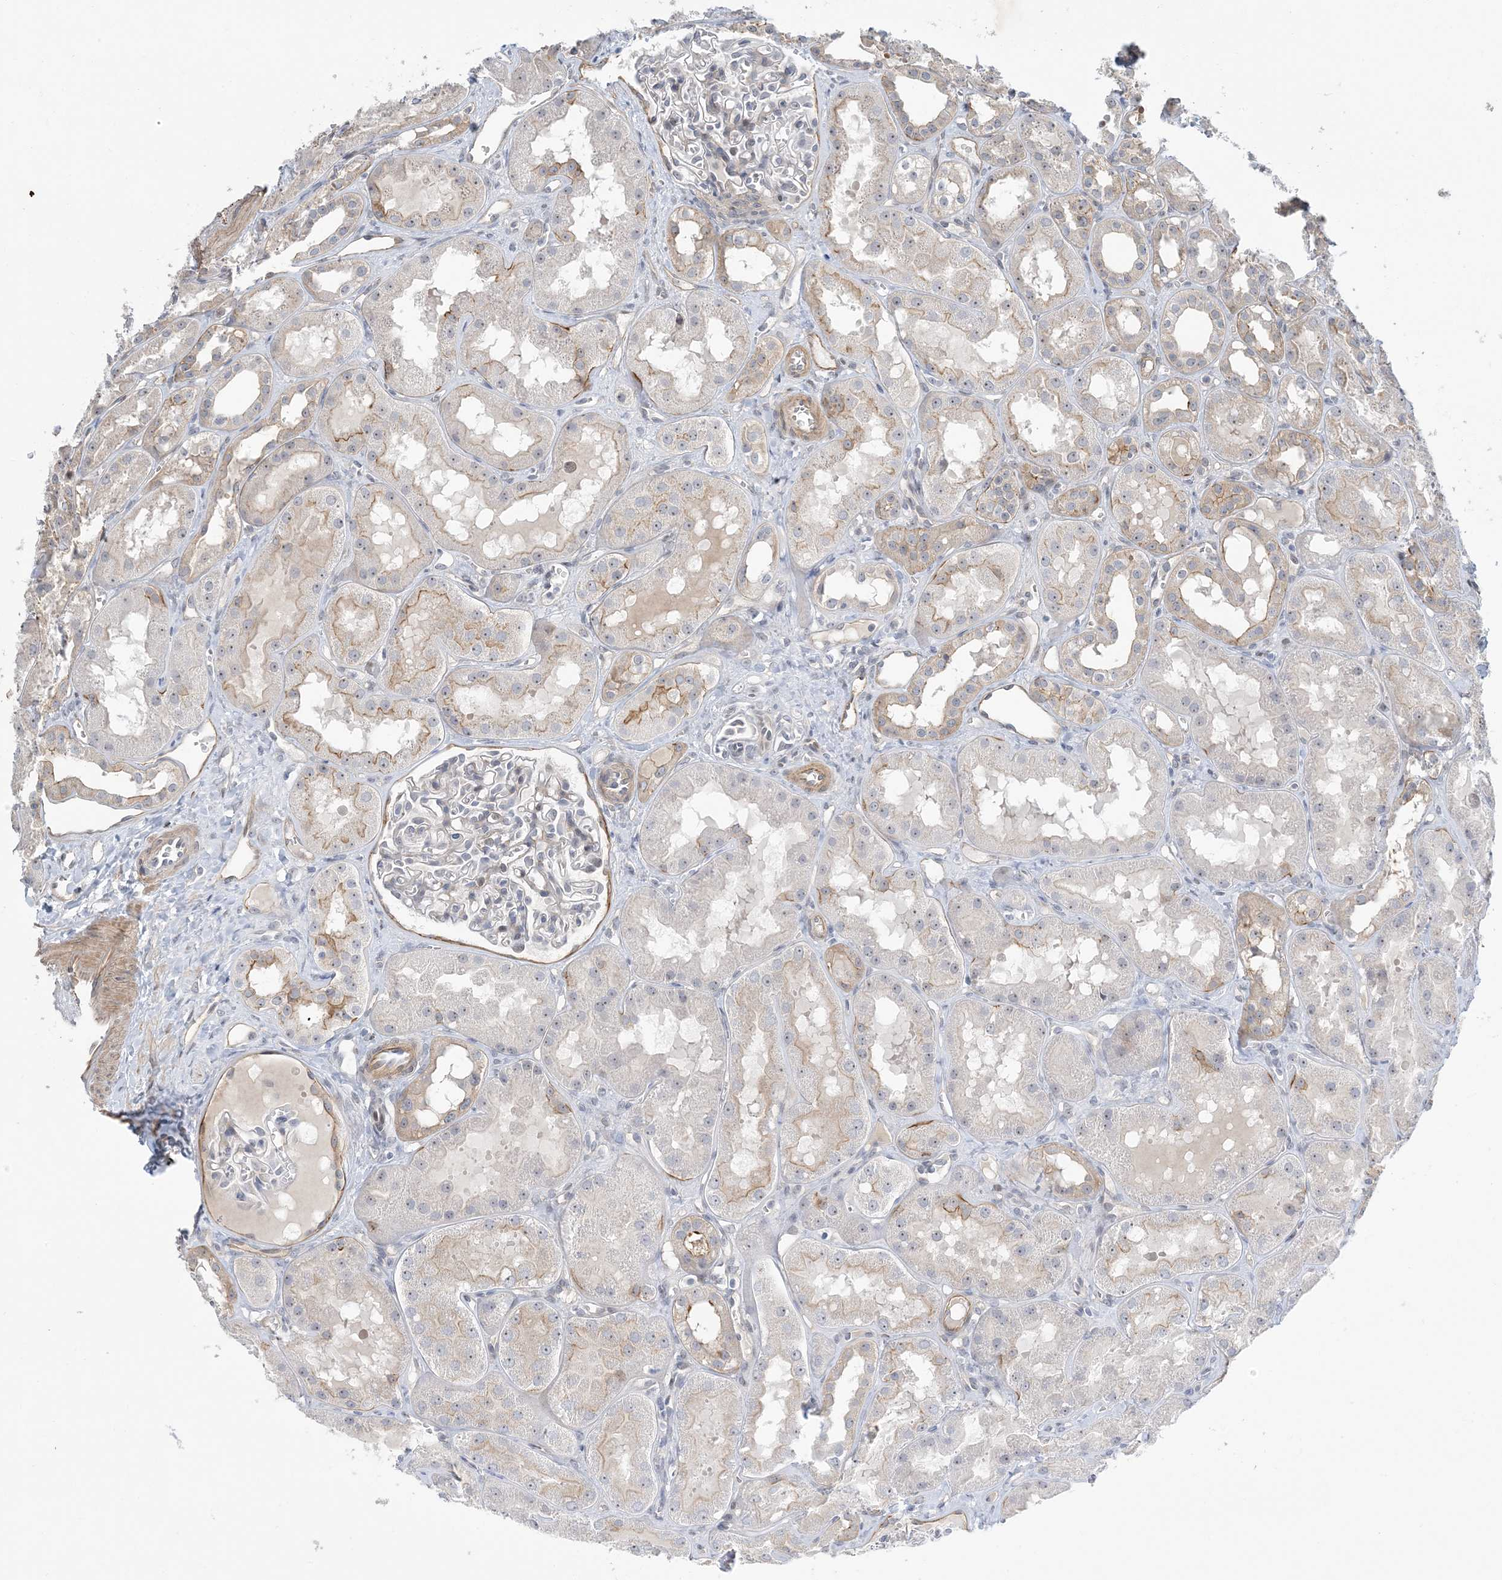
{"staining": {"intensity": "weak", "quantity": "<25%", "location": "cytoplasmic/membranous"}, "tissue": "kidney", "cell_type": "Cells in glomeruli", "image_type": "normal", "snomed": [{"axis": "morphology", "description": "Normal tissue, NOS"}, {"axis": "topography", "description": "Kidney"}], "caption": "High magnification brightfield microscopy of benign kidney stained with DAB (brown) and counterstained with hematoxylin (blue): cells in glomeruli show no significant expression. Brightfield microscopy of IHC stained with DAB (3,3'-diaminobenzidine) (brown) and hematoxylin (blue), captured at high magnification.", "gene": "IL36B", "patient": {"sex": "male", "age": 16}}